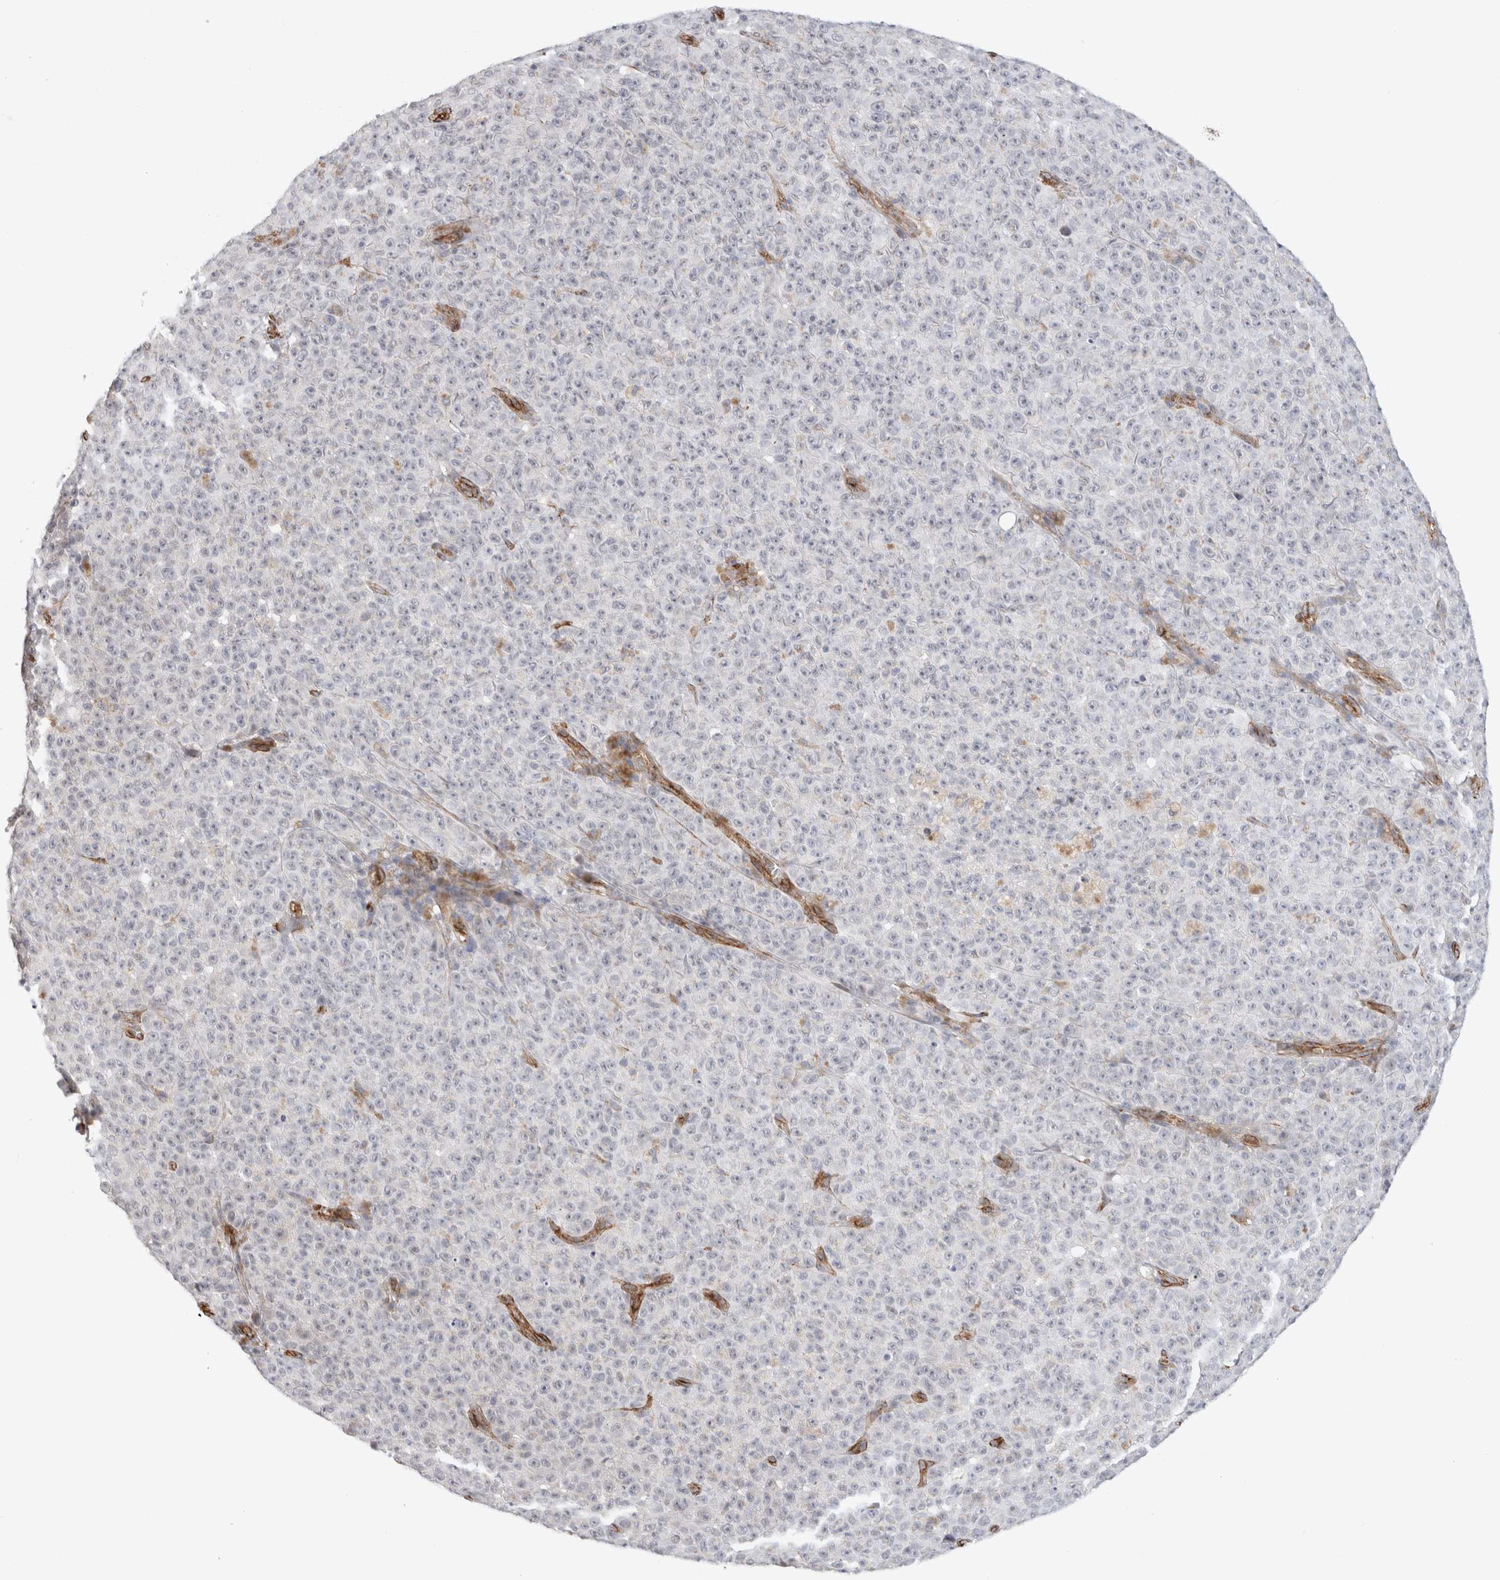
{"staining": {"intensity": "negative", "quantity": "none", "location": "none"}, "tissue": "melanoma", "cell_type": "Tumor cells", "image_type": "cancer", "snomed": [{"axis": "morphology", "description": "Malignant melanoma, NOS"}, {"axis": "topography", "description": "Skin"}], "caption": "Image shows no significant protein staining in tumor cells of melanoma.", "gene": "CAAP1", "patient": {"sex": "female", "age": 82}}